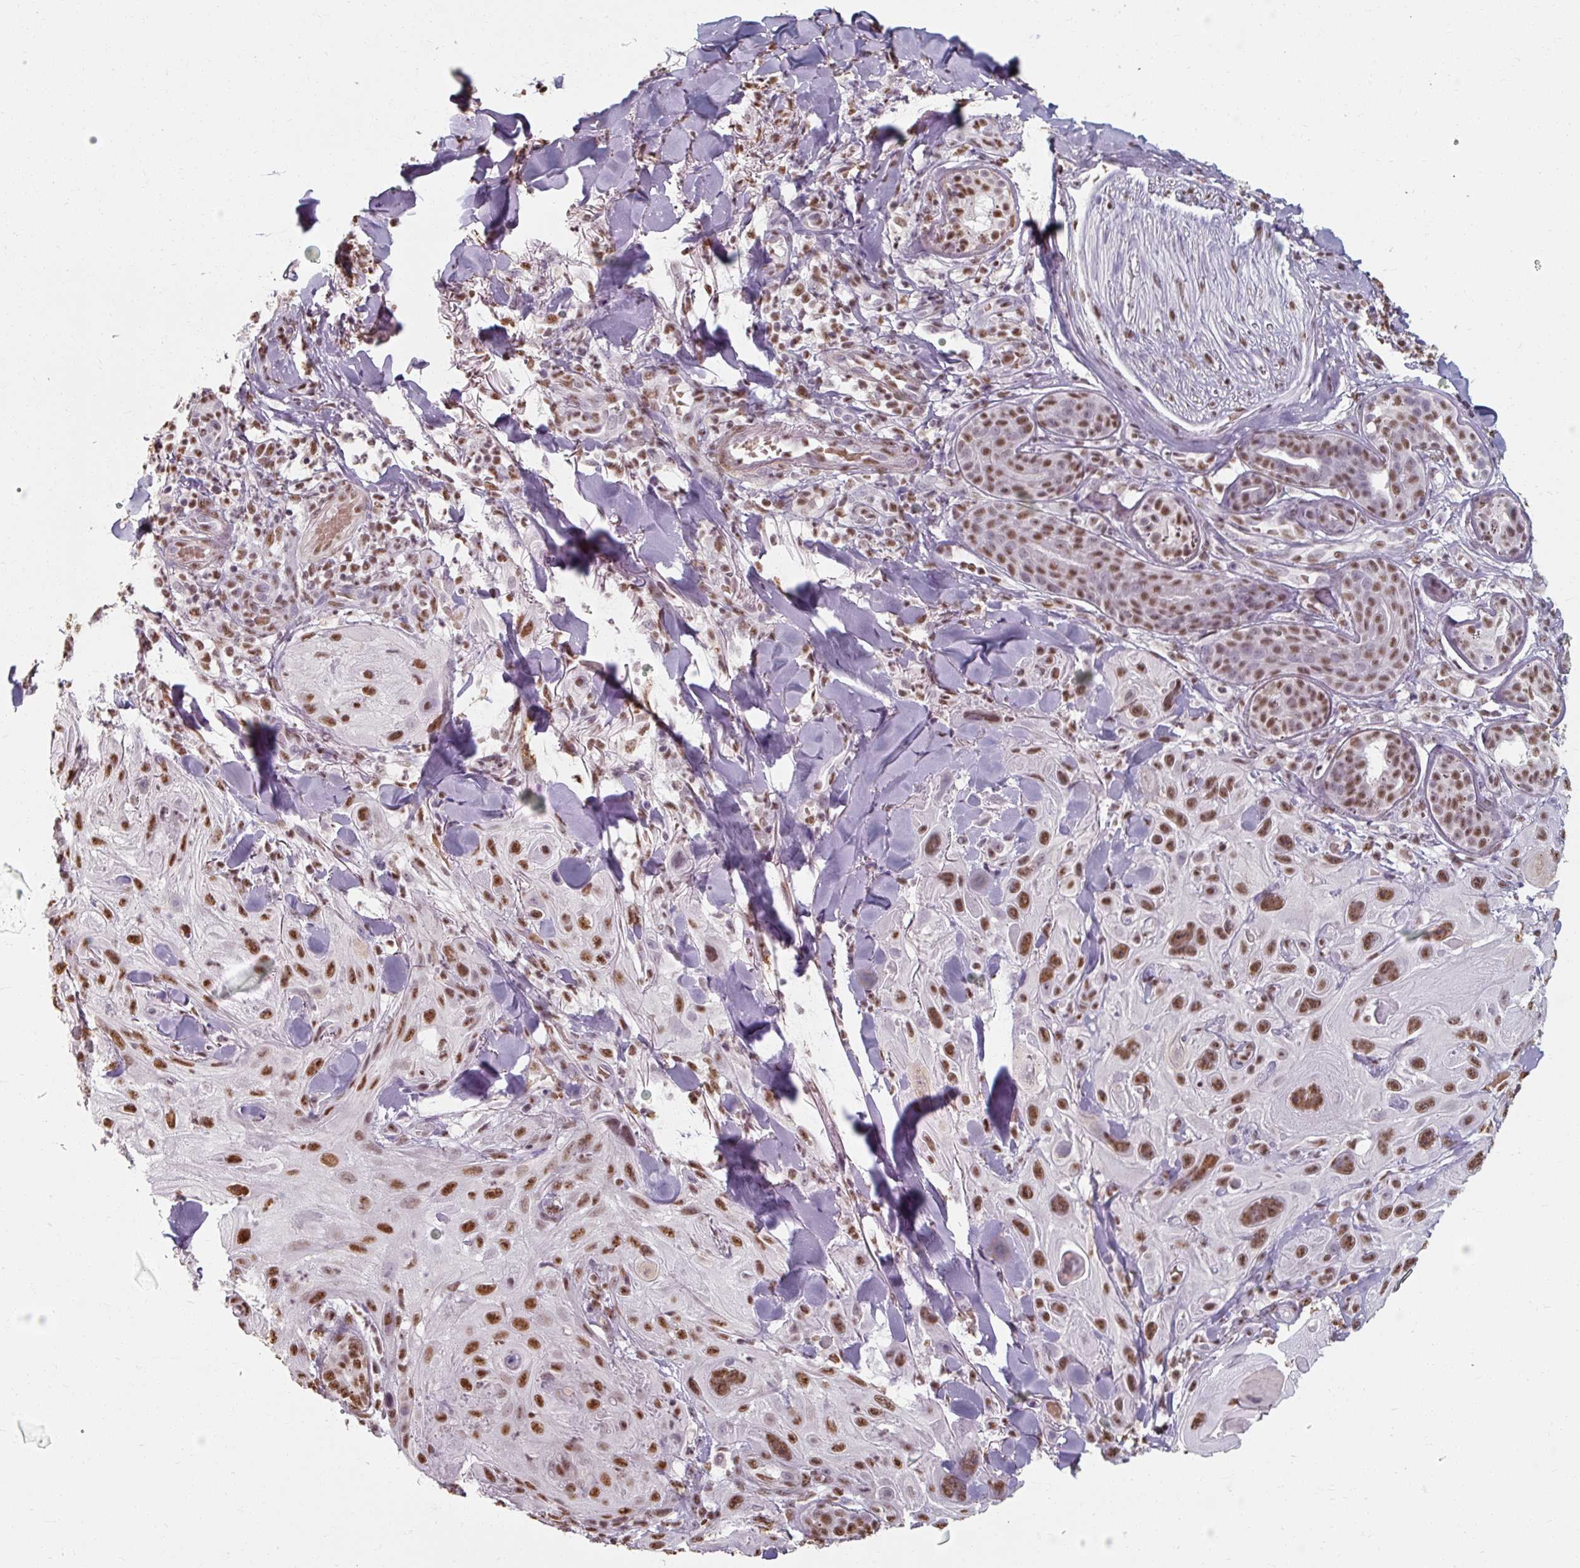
{"staining": {"intensity": "strong", "quantity": ">75%", "location": "nuclear"}, "tissue": "skin cancer", "cell_type": "Tumor cells", "image_type": "cancer", "snomed": [{"axis": "morphology", "description": "Normal tissue, NOS"}, {"axis": "morphology", "description": "Squamous cell carcinoma, NOS"}, {"axis": "topography", "description": "Skin"}], "caption": "Skin cancer (squamous cell carcinoma) stained with immunohistochemistry exhibits strong nuclear staining in about >75% of tumor cells. The protein of interest is shown in brown color, while the nuclei are stained blue.", "gene": "ZFTRAF1", "patient": {"sex": "male", "age": 72}}